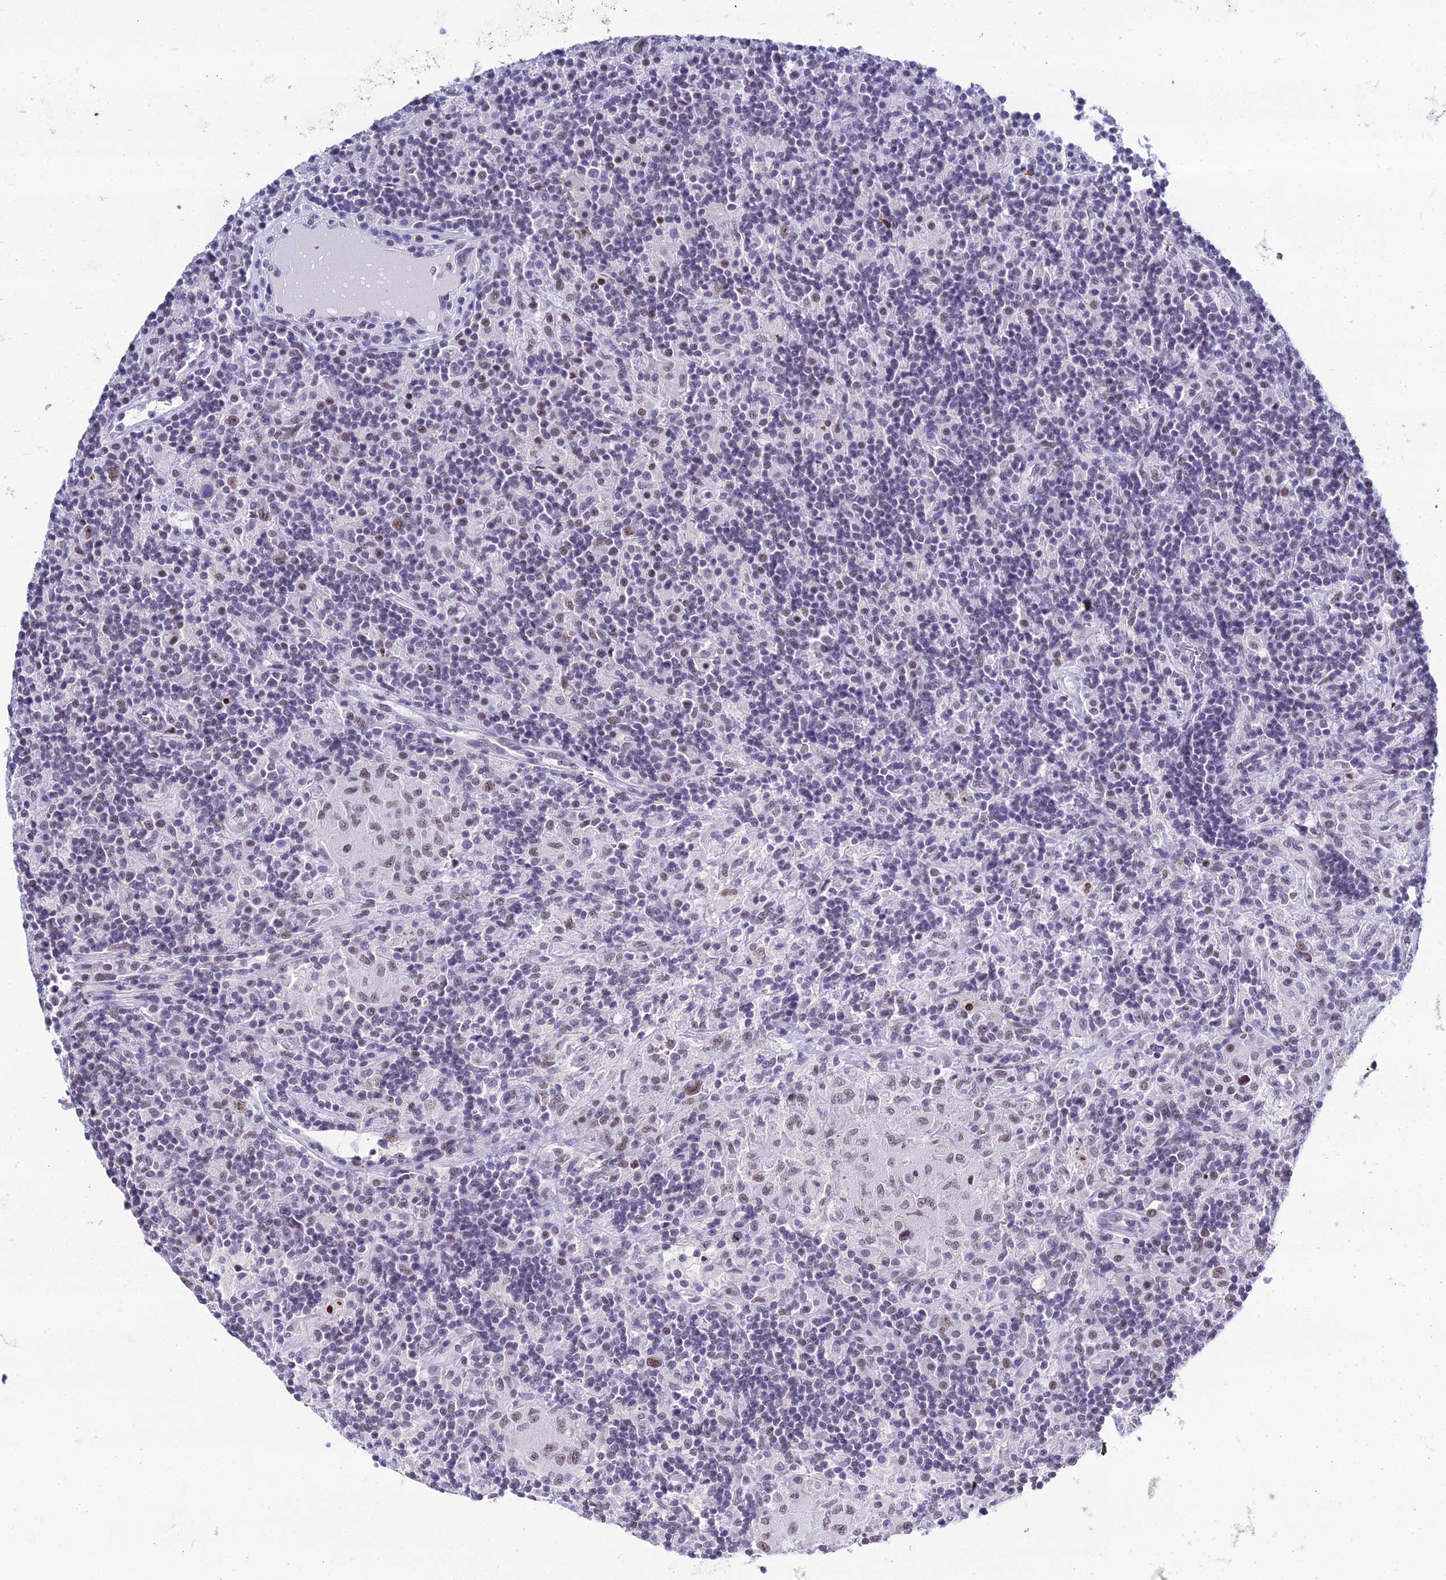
{"staining": {"intensity": "moderate", "quantity": "25%-75%", "location": "nuclear"}, "tissue": "lymphoma", "cell_type": "Tumor cells", "image_type": "cancer", "snomed": [{"axis": "morphology", "description": "Hodgkin's disease, NOS"}, {"axis": "topography", "description": "Lymph node"}], "caption": "Tumor cells display medium levels of moderate nuclear positivity in approximately 25%-75% of cells in human Hodgkin's disease.", "gene": "PPP4R2", "patient": {"sex": "male", "age": 70}}